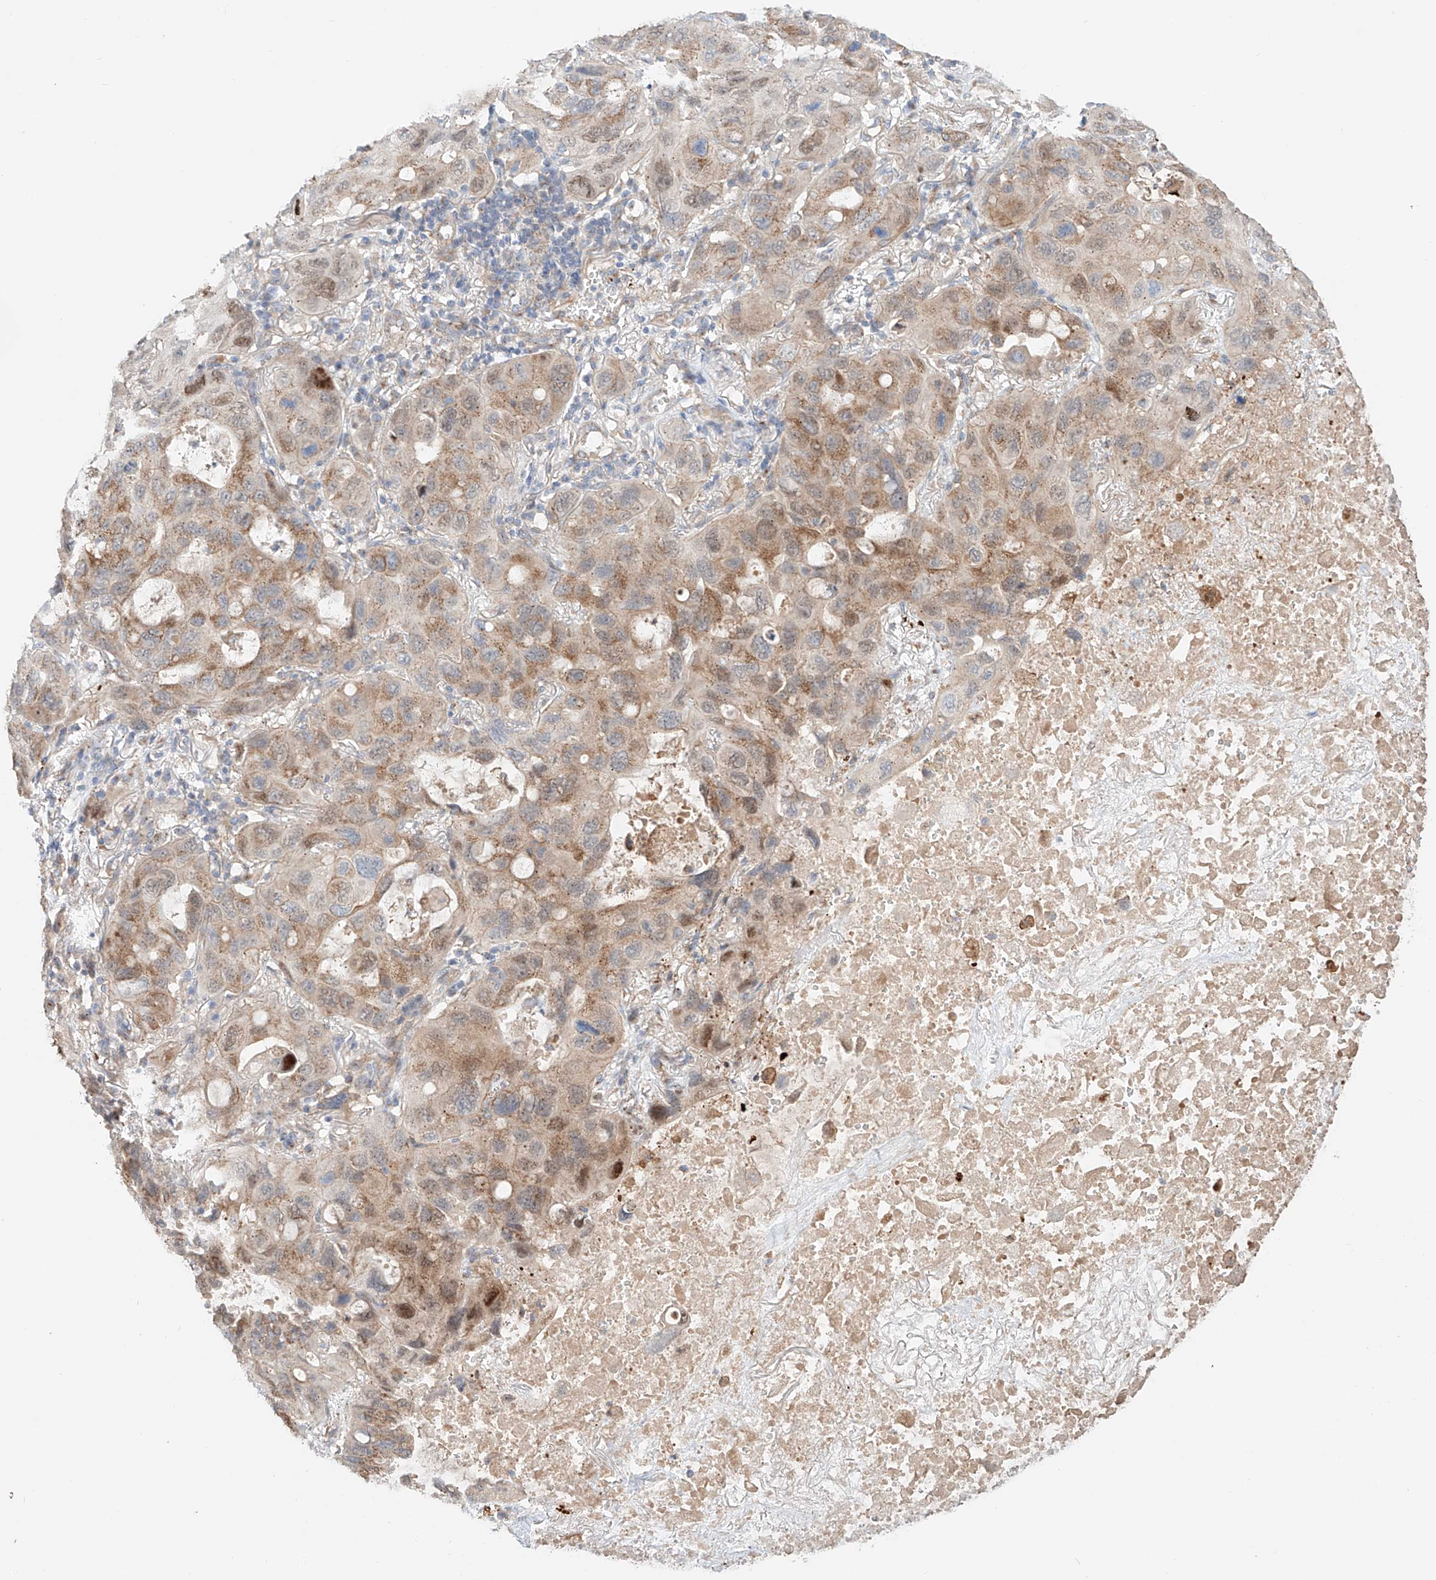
{"staining": {"intensity": "moderate", "quantity": ">75%", "location": "cytoplasmic/membranous,nuclear"}, "tissue": "lung cancer", "cell_type": "Tumor cells", "image_type": "cancer", "snomed": [{"axis": "morphology", "description": "Squamous cell carcinoma, NOS"}, {"axis": "topography", "description": "Lung"}], "caption": "A micrograph showing moderate cytoplasmic/membranous and nuclear positivity in approximately >75% of tumor cells in squamous cell carcinoma (lung), as visualized by brown immunohistochemical staining.", "gene": "MOSPD1", "patient": {"sex": "female", "age": 73}}